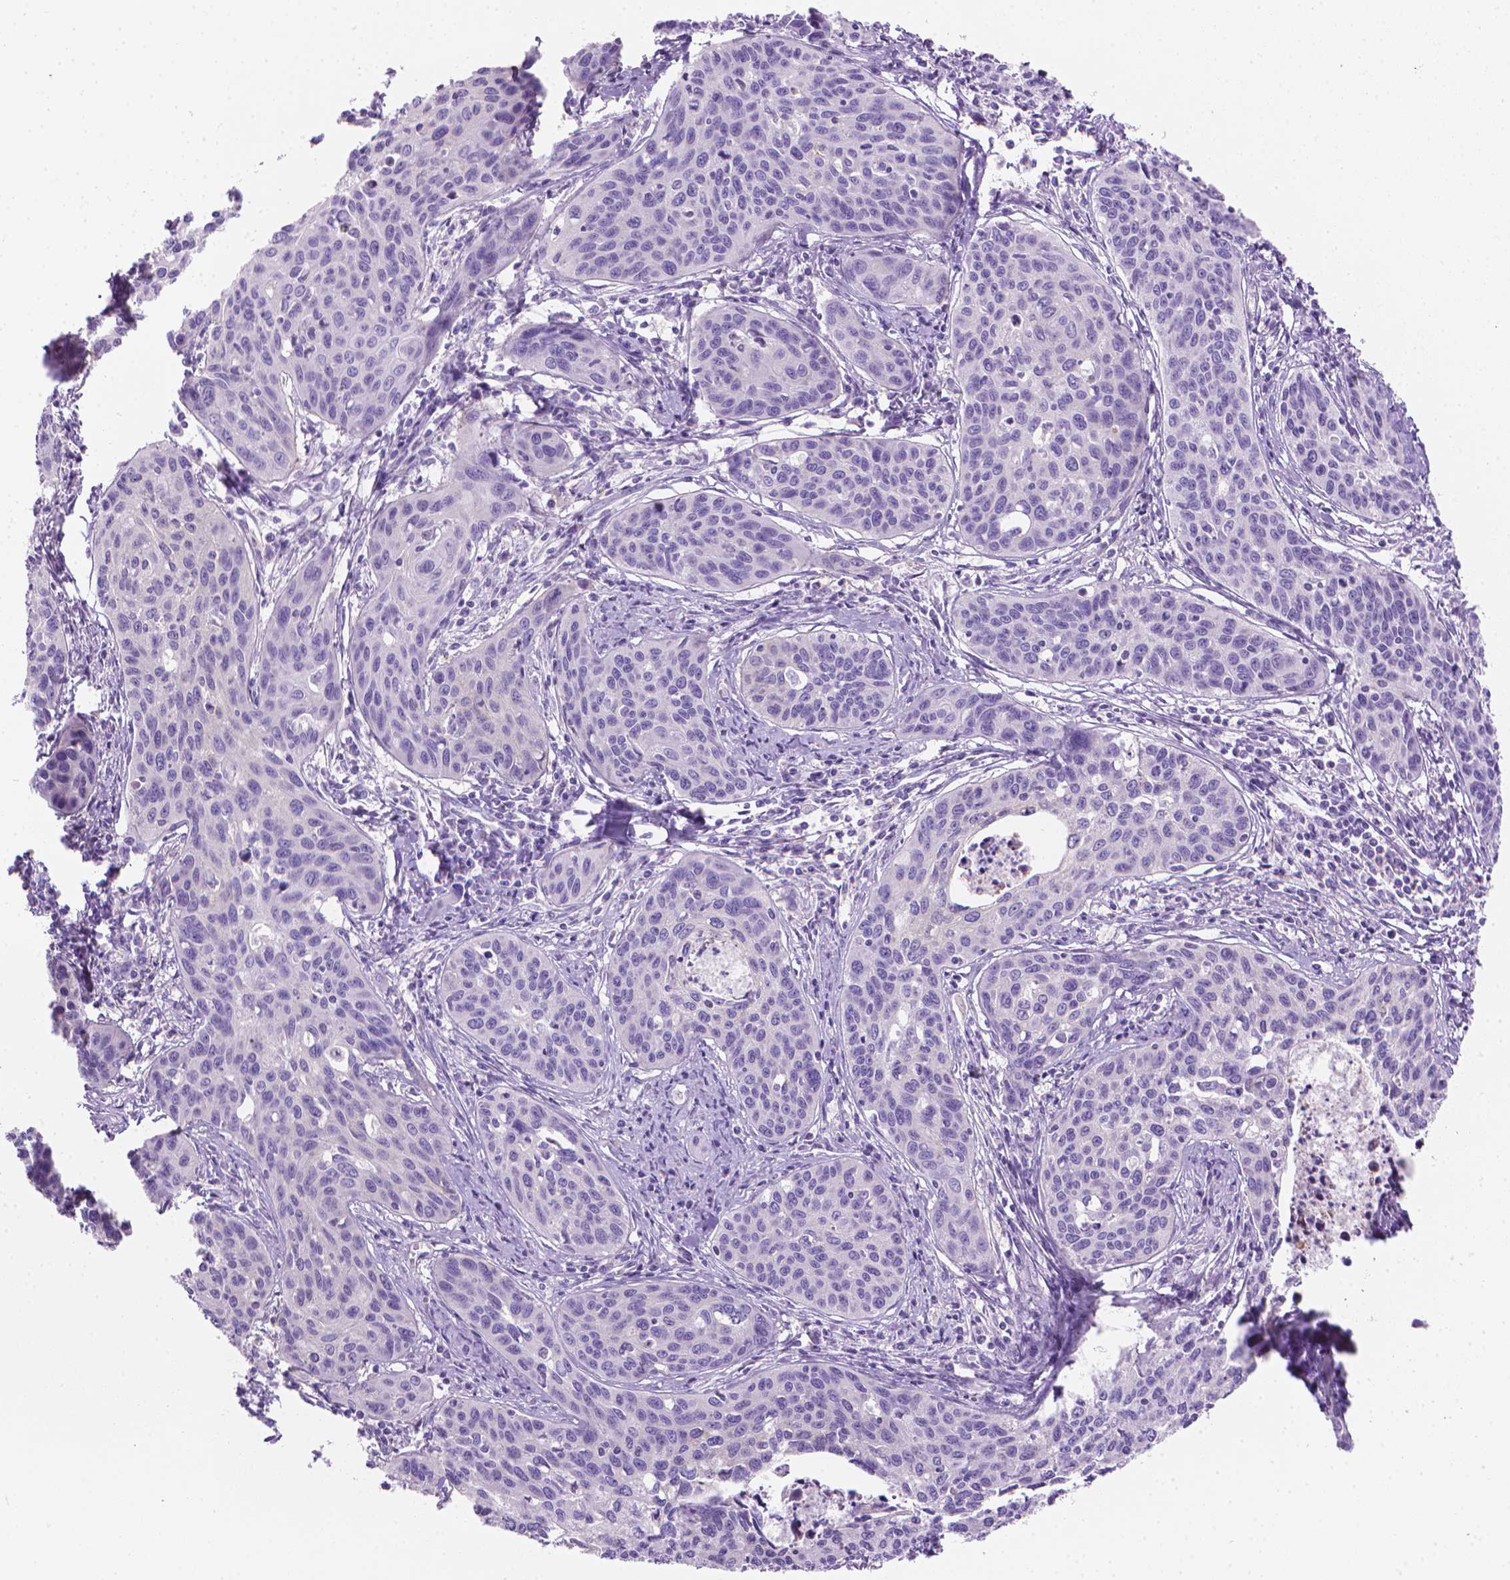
{"staining": {"intensity": "negative", "quantity": "none", "location": "none"}, "tissue": "cervical cancer", "cell_type": "Tumor cells", "image_type": "cancer", "snomed": [{"axis": "morphology", "description": "Squamous cell carcinoma, NOS"}, {"axis": "topography", "description": "Cervix"}], "caption": "Protein analysis of cervical cancer (squamous cell carcinoma) reveals no significant staining in tumor cells.", "gene": "FASN", "patient": {"sex": "female", "age": 31}}